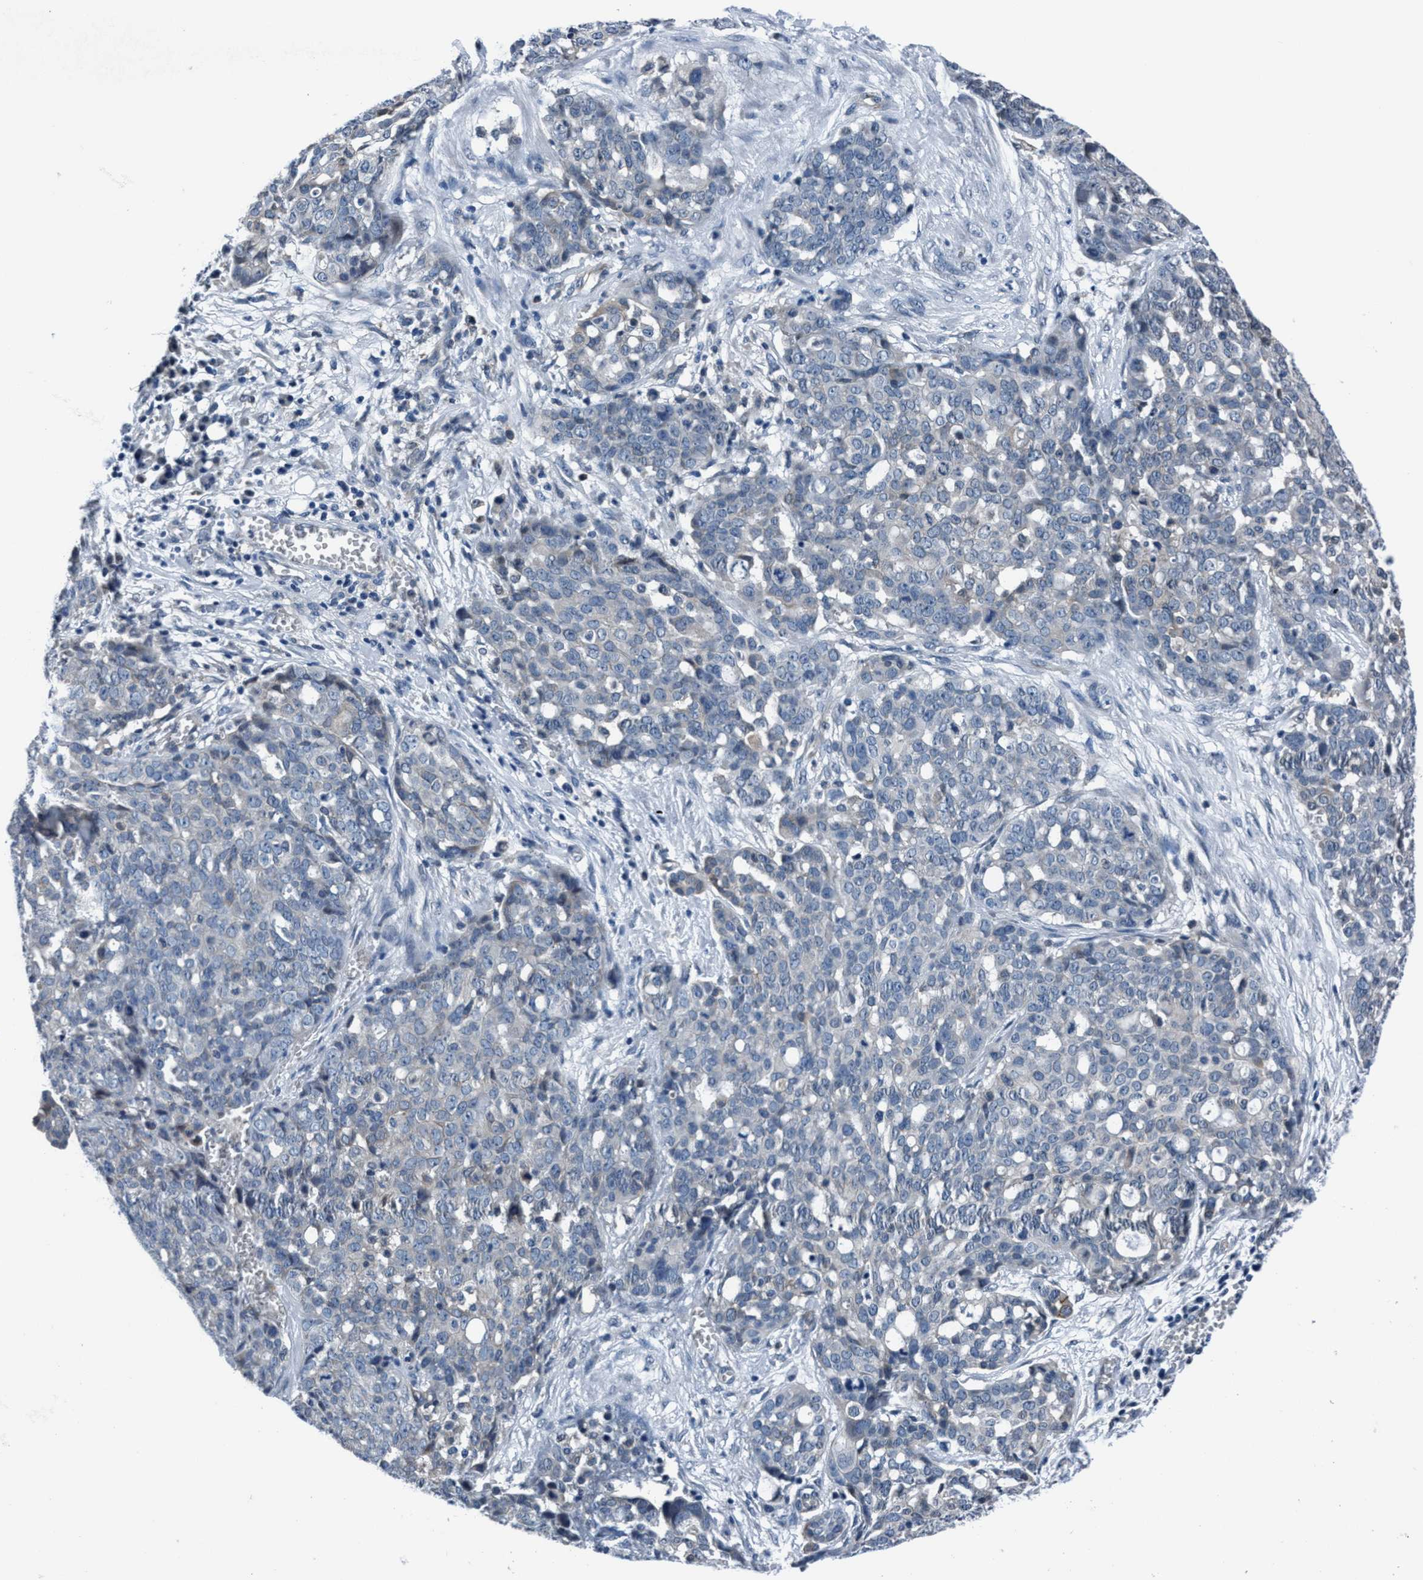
{"staining": {"intensity": "negative", "quantity": "none", "location": "none"}, "tissue": "ovarian cancer", "cell_type": "Tumor cells", "image_type": "cancer", "snomed": [{"axis": "morphology", "description": "Cystadenocarcinoma, serous, NOS"}, {"axis": "topography", "description": "Soft tissue"}, {"axis": "topography", "description": "Ovary"}], "caption": "Immunohistochemical staining of ovarian cancer (serous cystadenocarcinoma) reveals no significant staining in tumor cells.", "gene": "TMEM94", "patient": {"sex": "female", "age": 57}}